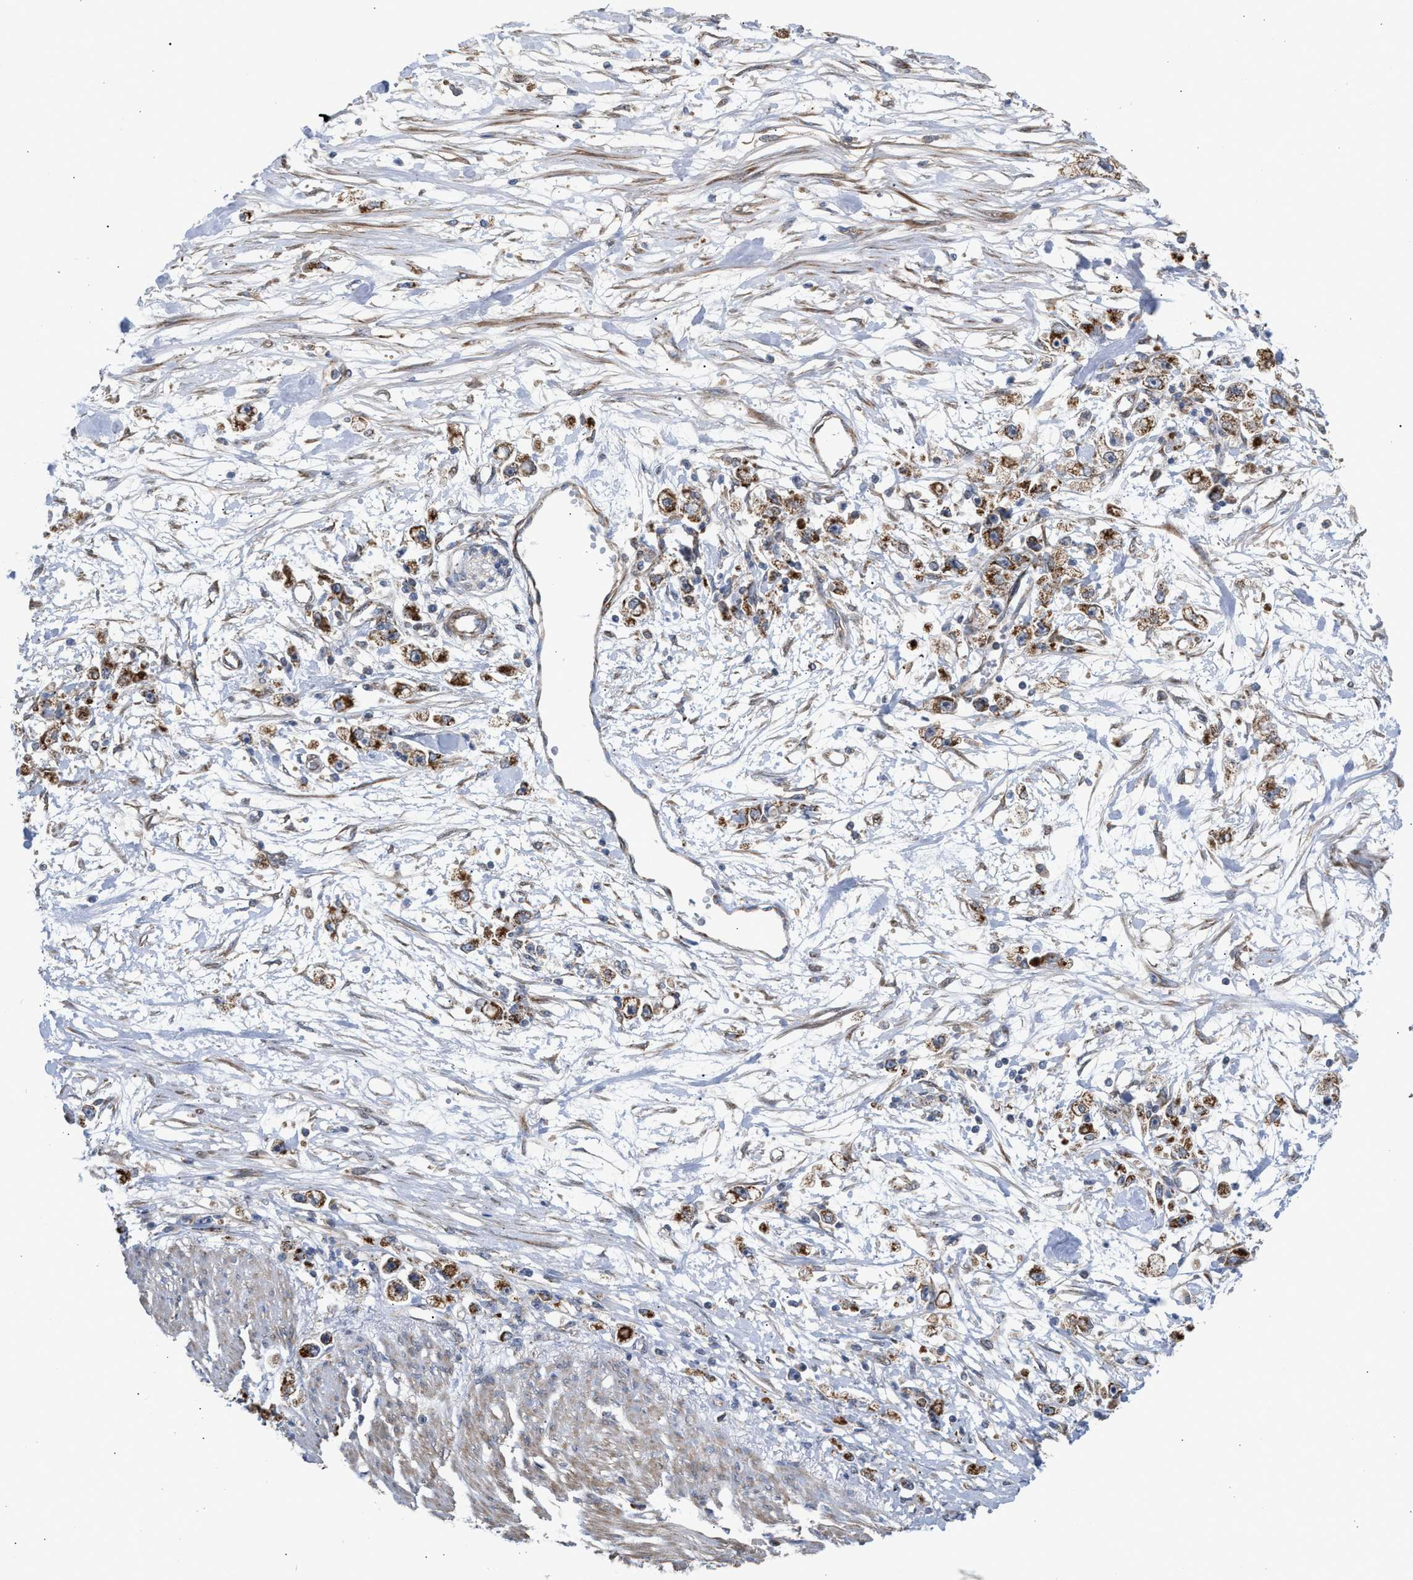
{"staining": {"intensity": "moderate", "quantity": ">75%", "location": "cytoplasmic/membranous"}, "tissue": "stomach cancer", "cell_type": "Tumor cells", "image_type": "cancer", "snomed": [{"axis": "morphology", "description": "Adenocarcinoma, NOS"}, {"axis": "topography", "description": "Stomach"}], "caption": "Moderate cytoplasmic/membranous expression for a protein is present in about >75% of tumor cells of stomach adenocarcinoma using IHC.", "gene": "TACO1", "patient": {"sex": "female", "age": 59}}